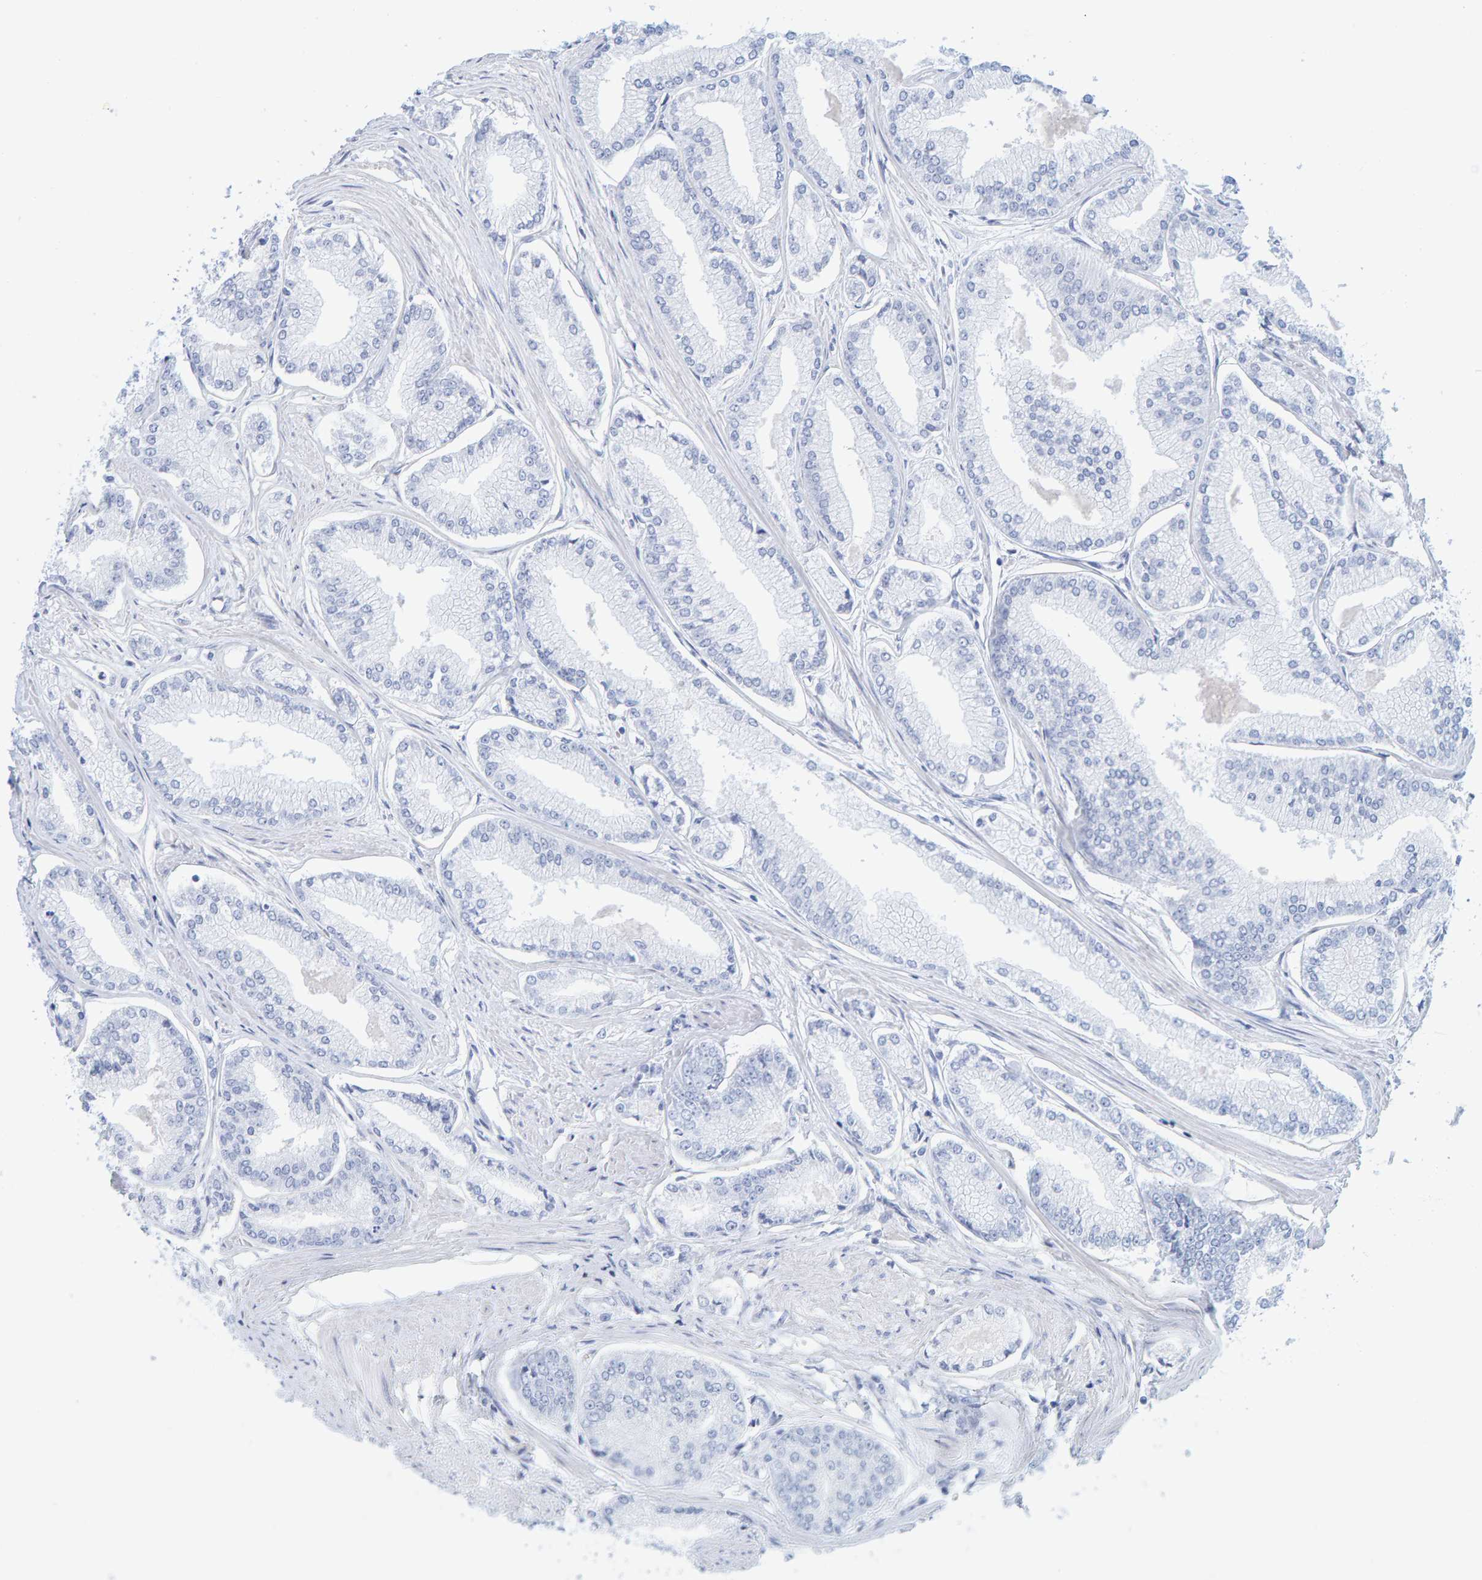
{"staining": {"intensity": "negative", "quantity": "none", "location": "none"}, "tissue": "prostate cancer", "cell_type": "Tumor cells", "image_type": "cancer", "snomed": [{"axis": "morphology", "description": "Adenocarcinoma, Low grade"}, {"axis": "topography", "description": "Prostate"}], "caption": "IHC photomicrograph of adenocarcinoma (low-grade) (prostate) stained for a protein (brown), which shows no staining in tumor cells.", "gene": "SFTPC", "patient": {"sex": "male", "age": 52}}